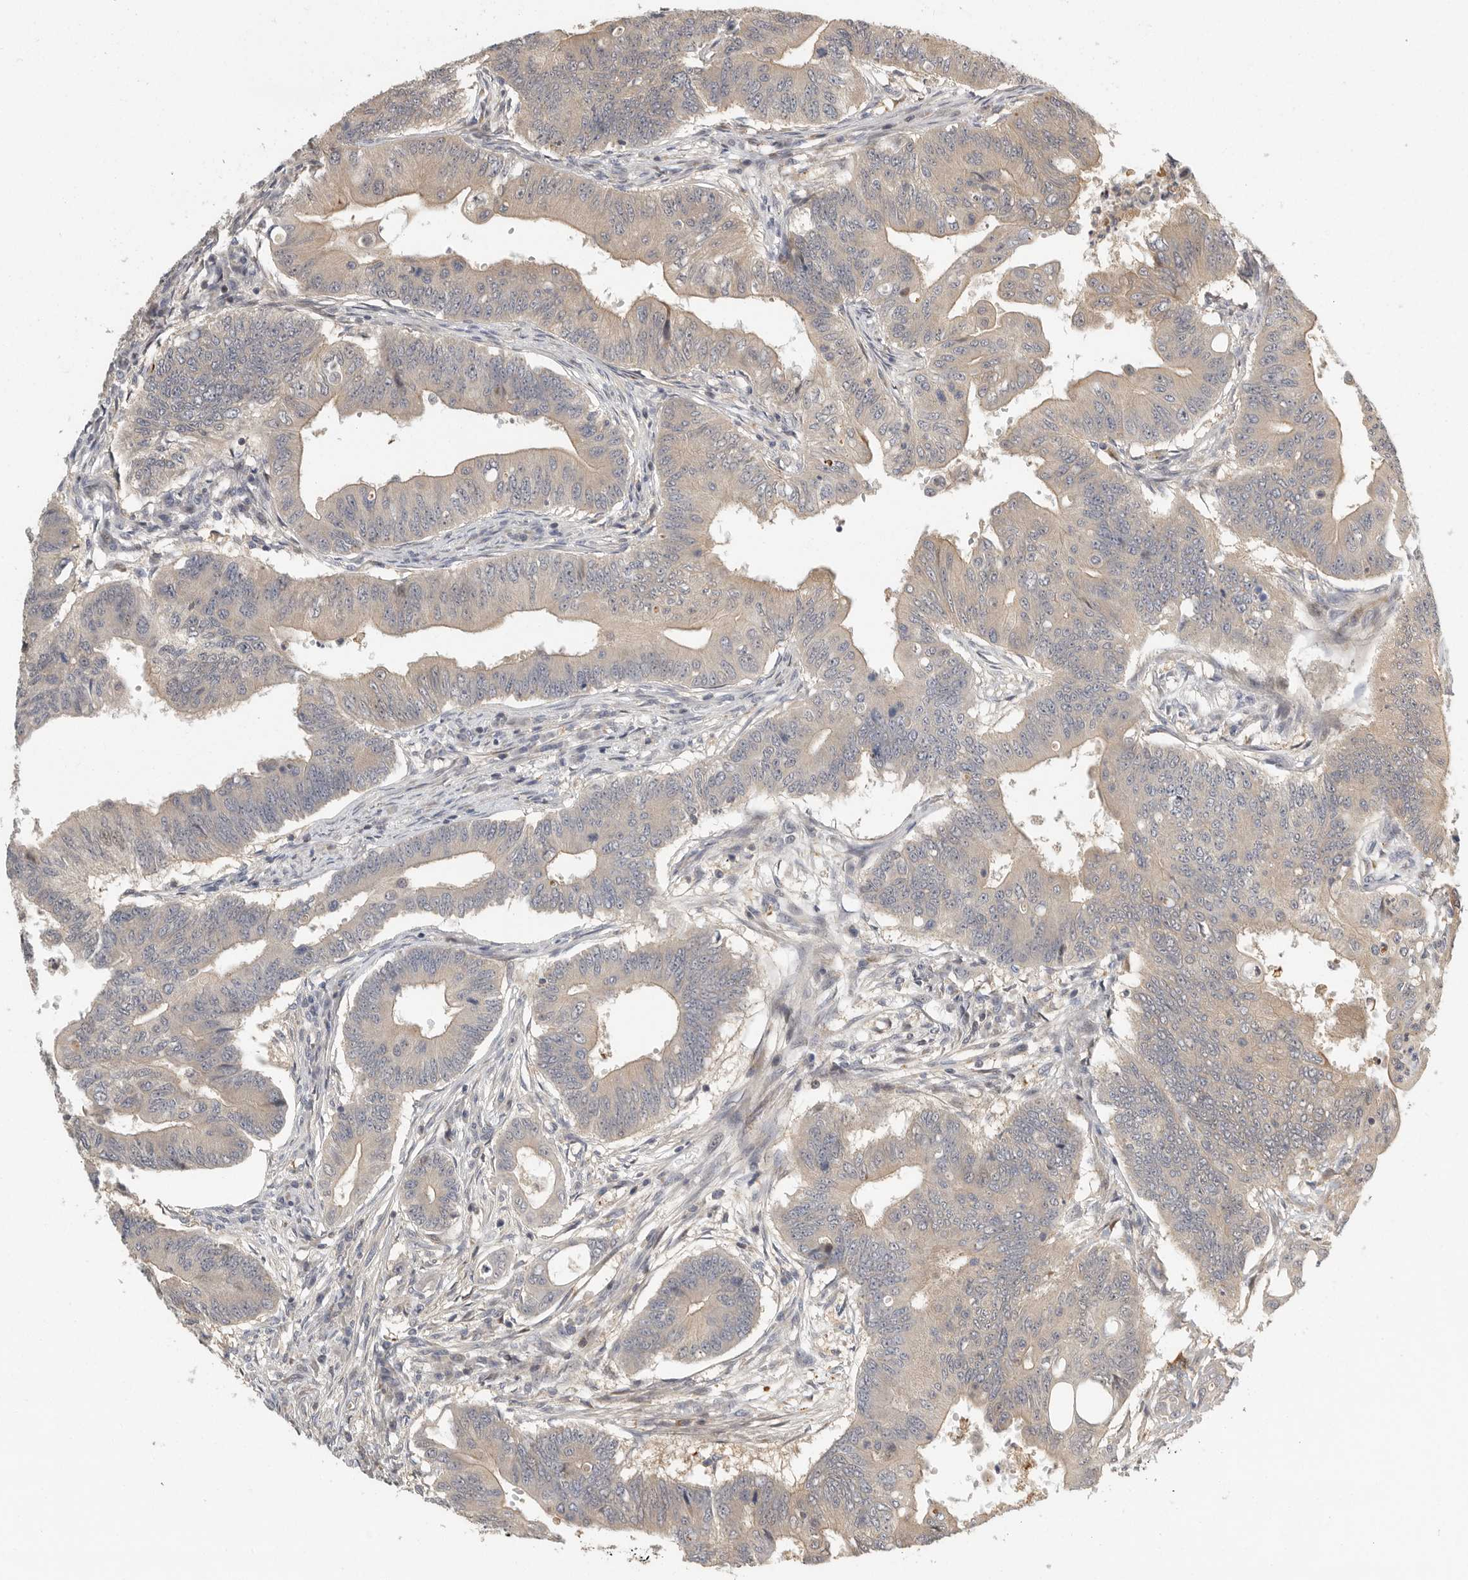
{"staining": {"intensity": "weak", "quantity": ">75%", "location": "cytoplasmic/membranous"}, "tissue": "colorectal cancer", "cell_type": "Tumor cells", "image_type": "cancer", "snomed": [{"axis": "morphology", "description": "Adenoma, NOS"}, {"axis": "morphology", "description": "Adenocarcinoma, NOS"}, {"axis": "topography", "description": "Colon"}], "caption": "IHC micrograph of colorectal cancer (adenocarcinoma) stained for a protein (brown), which reveals low levels of weak cytoplasmic/membranous staining in about >75% of tumor cells.", "gene": "SWT1", "patient": {"sex": "male", "age": 79}}